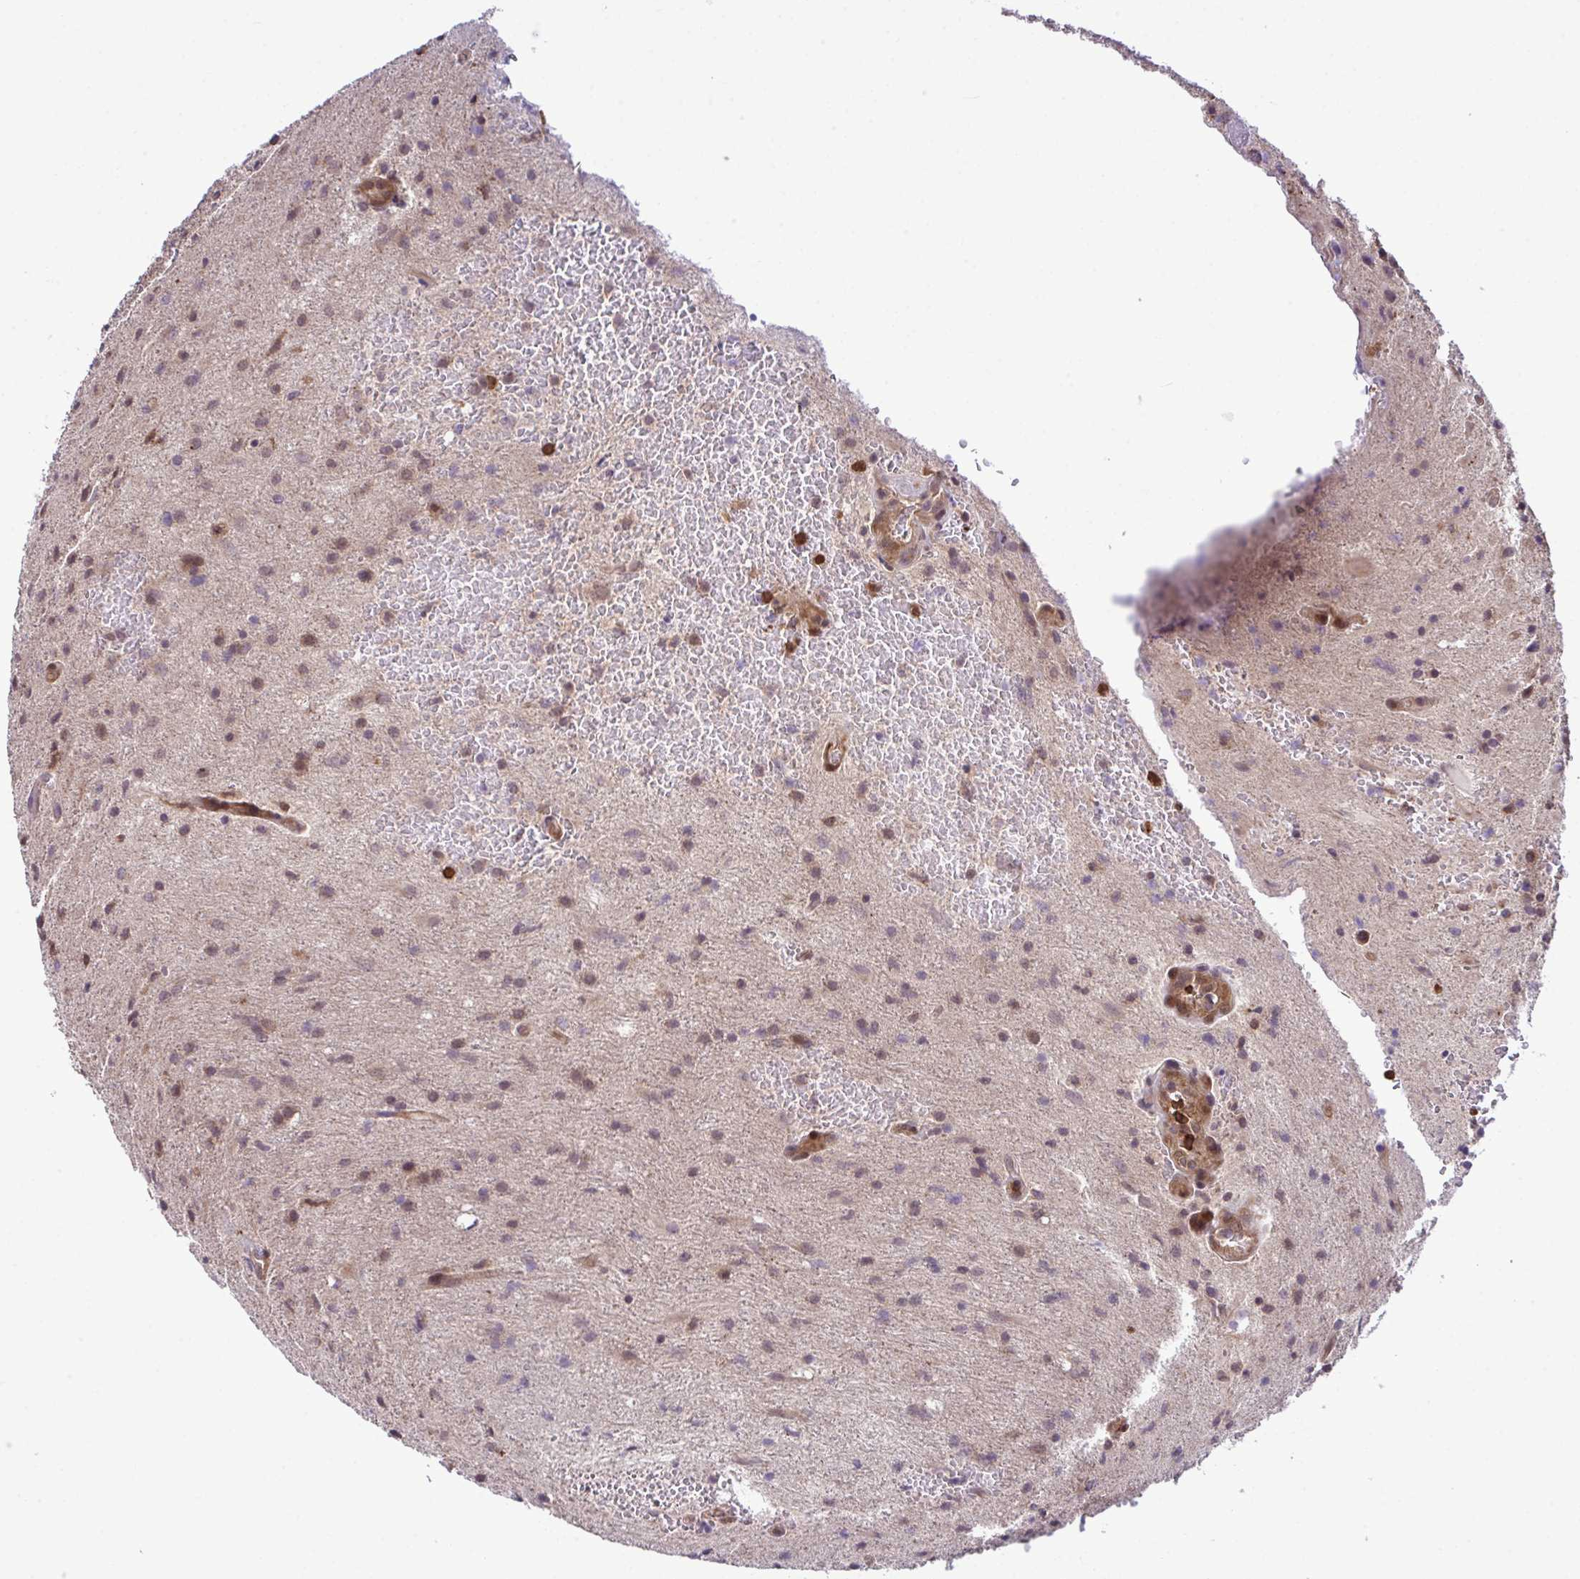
{"staining": {"intensity": "weak", "quantity": "25%-75%", "location": "cytoplasmic/membranous,nuclear"}, "tissue": "glioma", "cell_type": "Tumor cells", "image_type": "cancer", "snomed": [{"axis": "morphology", "description": "Glioma, malignant, High grade"}, {"axis": "topography", "description": "Brain"}], "caption": "An immunohistochemistry (IHC) histopathology image of neoplastic tissue is shown. Protein staining in brown labels weak cytoplasmic/membranous and nuclear positivity in glioma within tumor cells.", "gene": "CMPK1", "patient": {"sex": "male", "age": 67}}